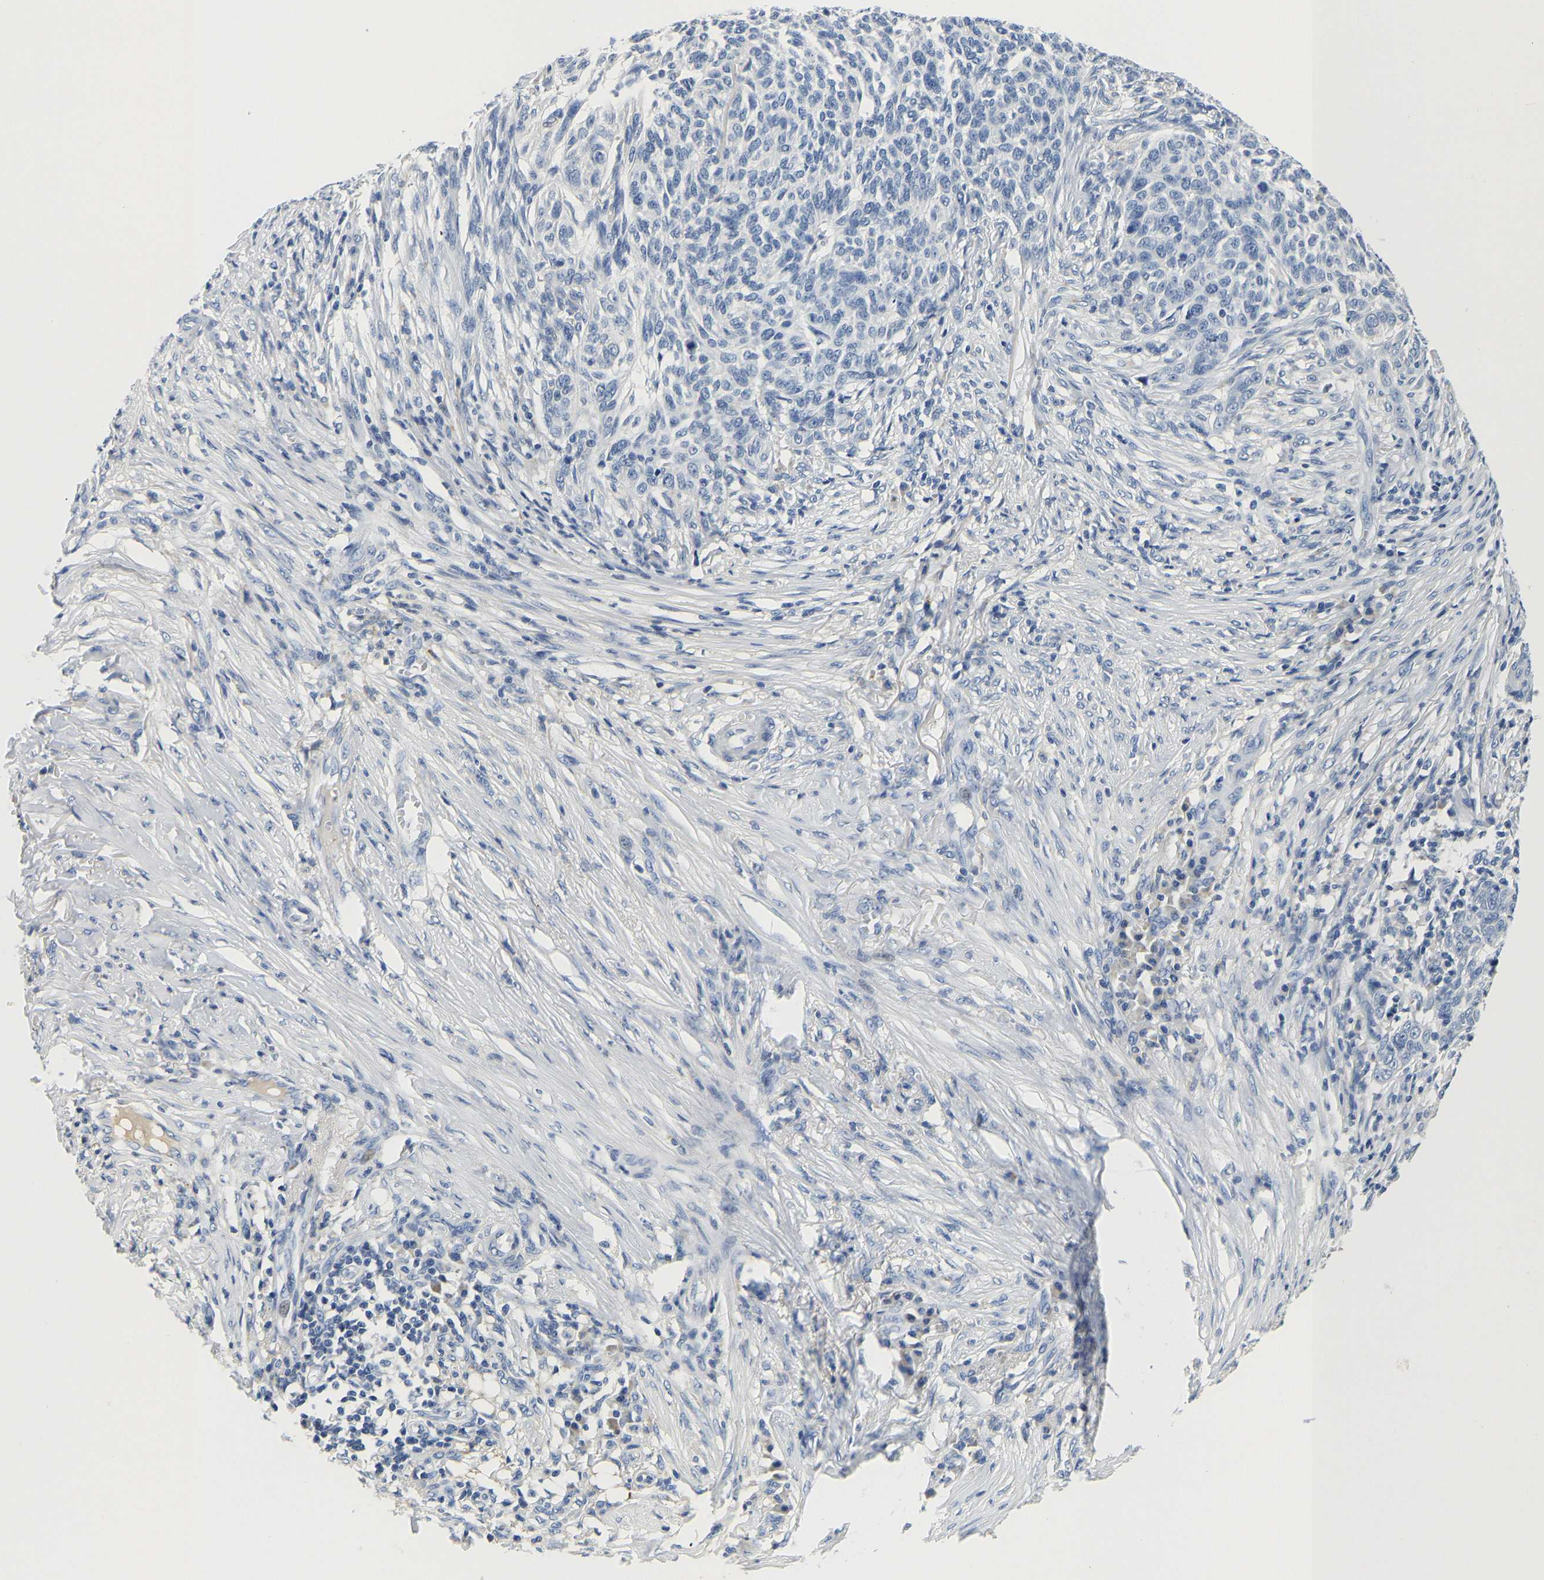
{"staining": {"intensity": "negative", "quantity": "none", "location": "none"}, "tissue": "skin cancer", "cell_type": "Tumor cells", "image_type": "cancer", "snomed": [{"axis": "morphology", "description": "Basal cell carcinoma"}, {"axis": "topography", "description": "Skin"}], "caption": "Tumor cells show no significant positivity in basal cell carcinoma (skin). The staining is performed using DAB brown chromogen with nuclei counter-stained in using hematoxylin.", "gene": "PCK2", "patient": {"sex": "male", "age": 85}}